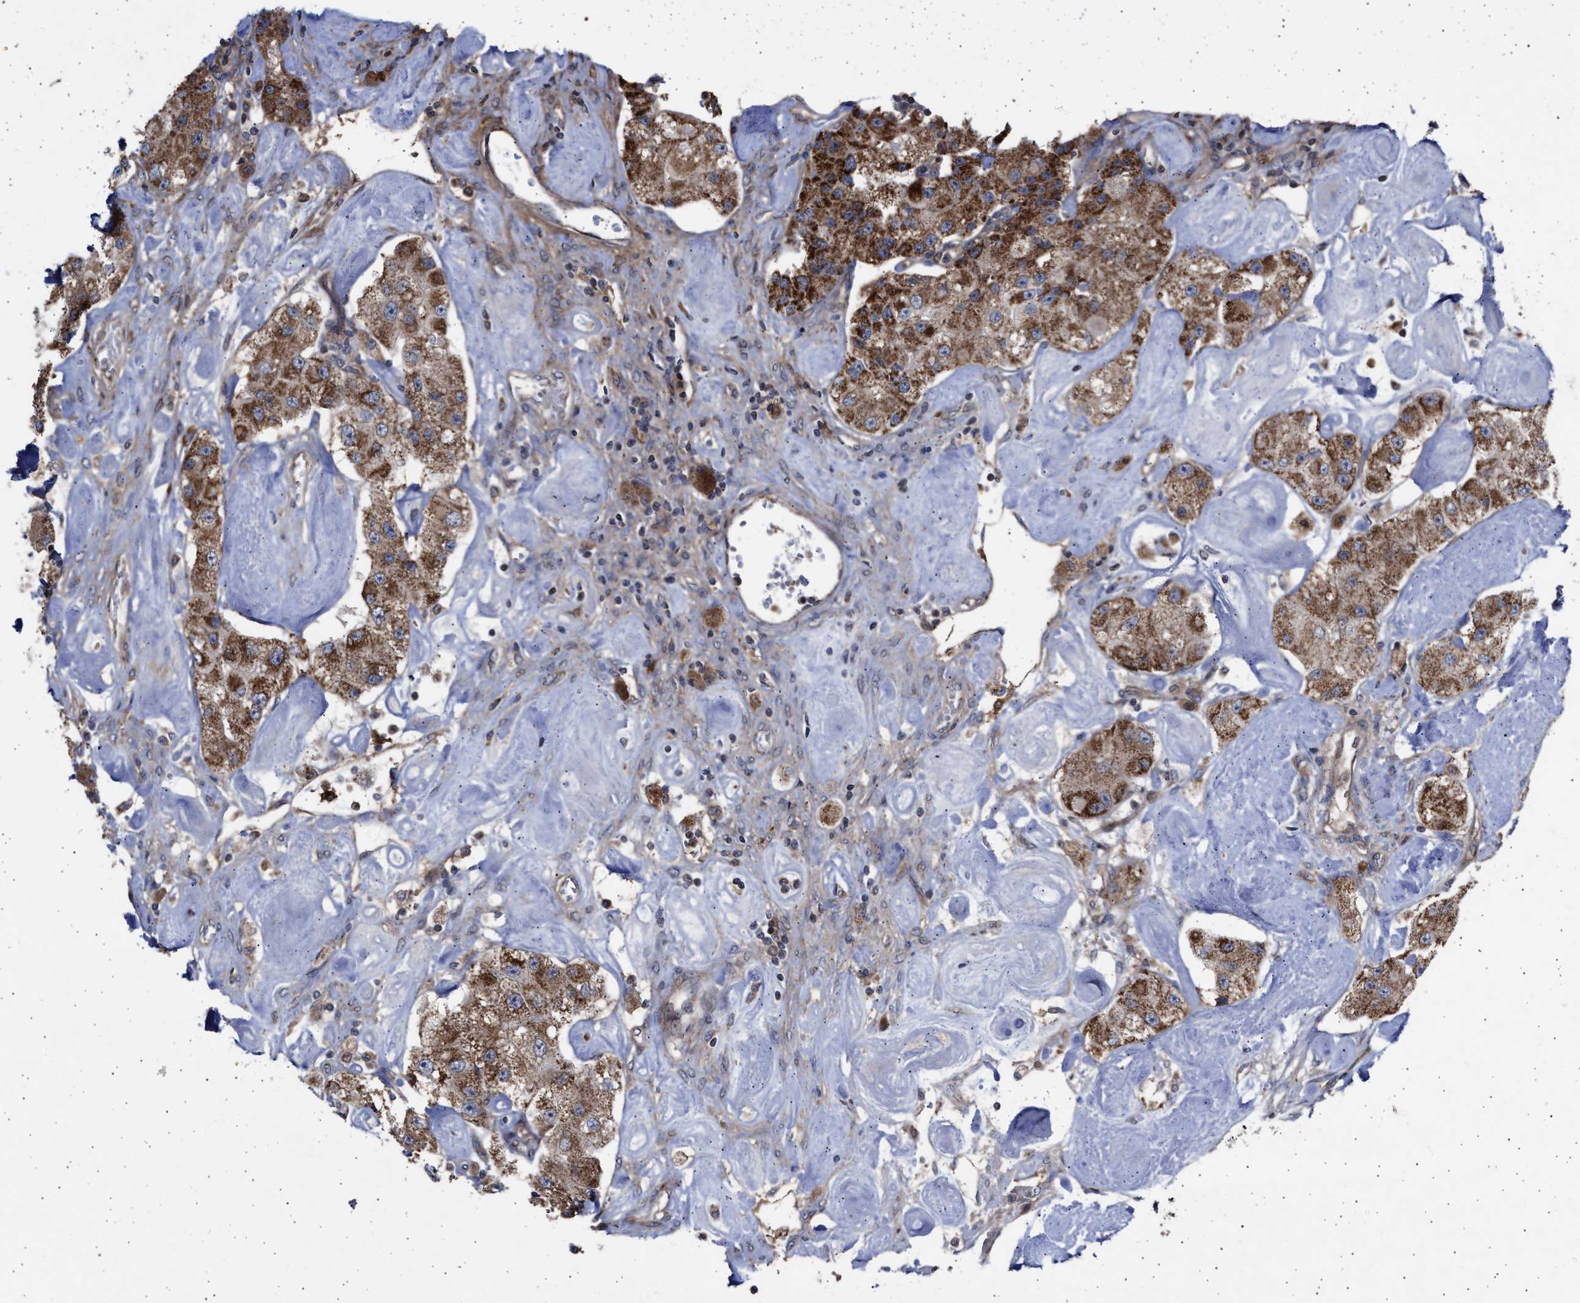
{"staining": {"intensity": "strong", "quantity": ">75%", "location": "cytoplasmic/membranous"}, "tissue": "carcinoid", "cell_type": "Tumor cells", "image_type": "cancer", "snomed": [{"axis": "morphology", "description": "Carcinoid, malignant, NOS"}, {"axis": "topography", "description": "Pancreas"}], "caption": "Protein analysis of carcinoid tissue exhibits strong cytoplasmic/membranous positivity in approximately >75% of tumor cells.", "gene": "TTC19", "patient": {"sex": "male", "age": 41}}